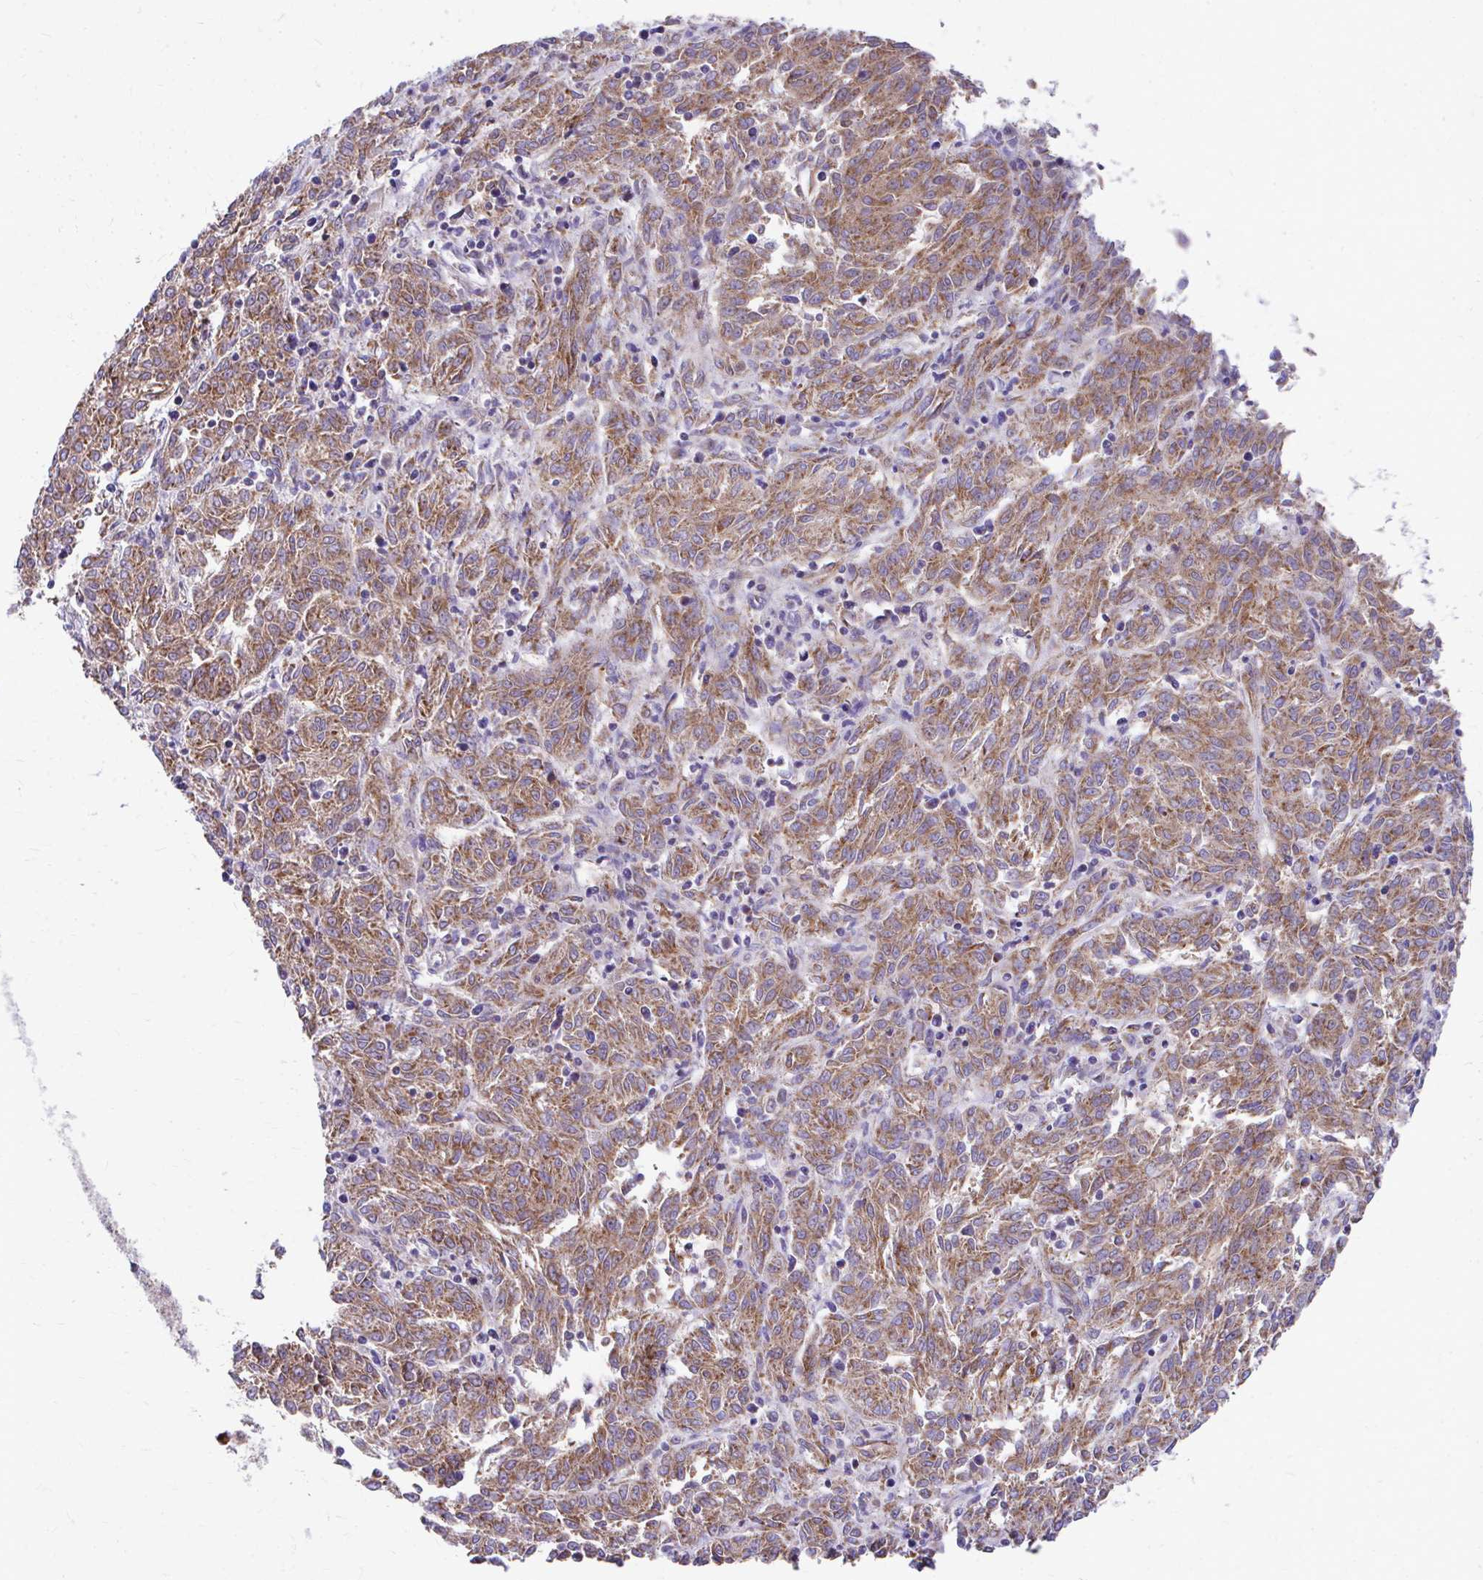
{"staining": {"intensity": "moderate", "quantity": ">75%", "location": "cytoplasmic/membranous"}, "tissue": "melanoma", "cell_type": "Tumor cells", "image_type": "cancer", "snomed": [{"axis": "morphology", "description": "Malignant melanoma, NOS"}, {"axis": "topography", "description": "Skin"}], "caption": "Malignant melanoma stained with a brown dye shows moderate cytoplasmic/membranous positive positivity in about >75% of tumor cells.", "gene": "MRPL19", "patient": {"sex": "female", "age": 72}}